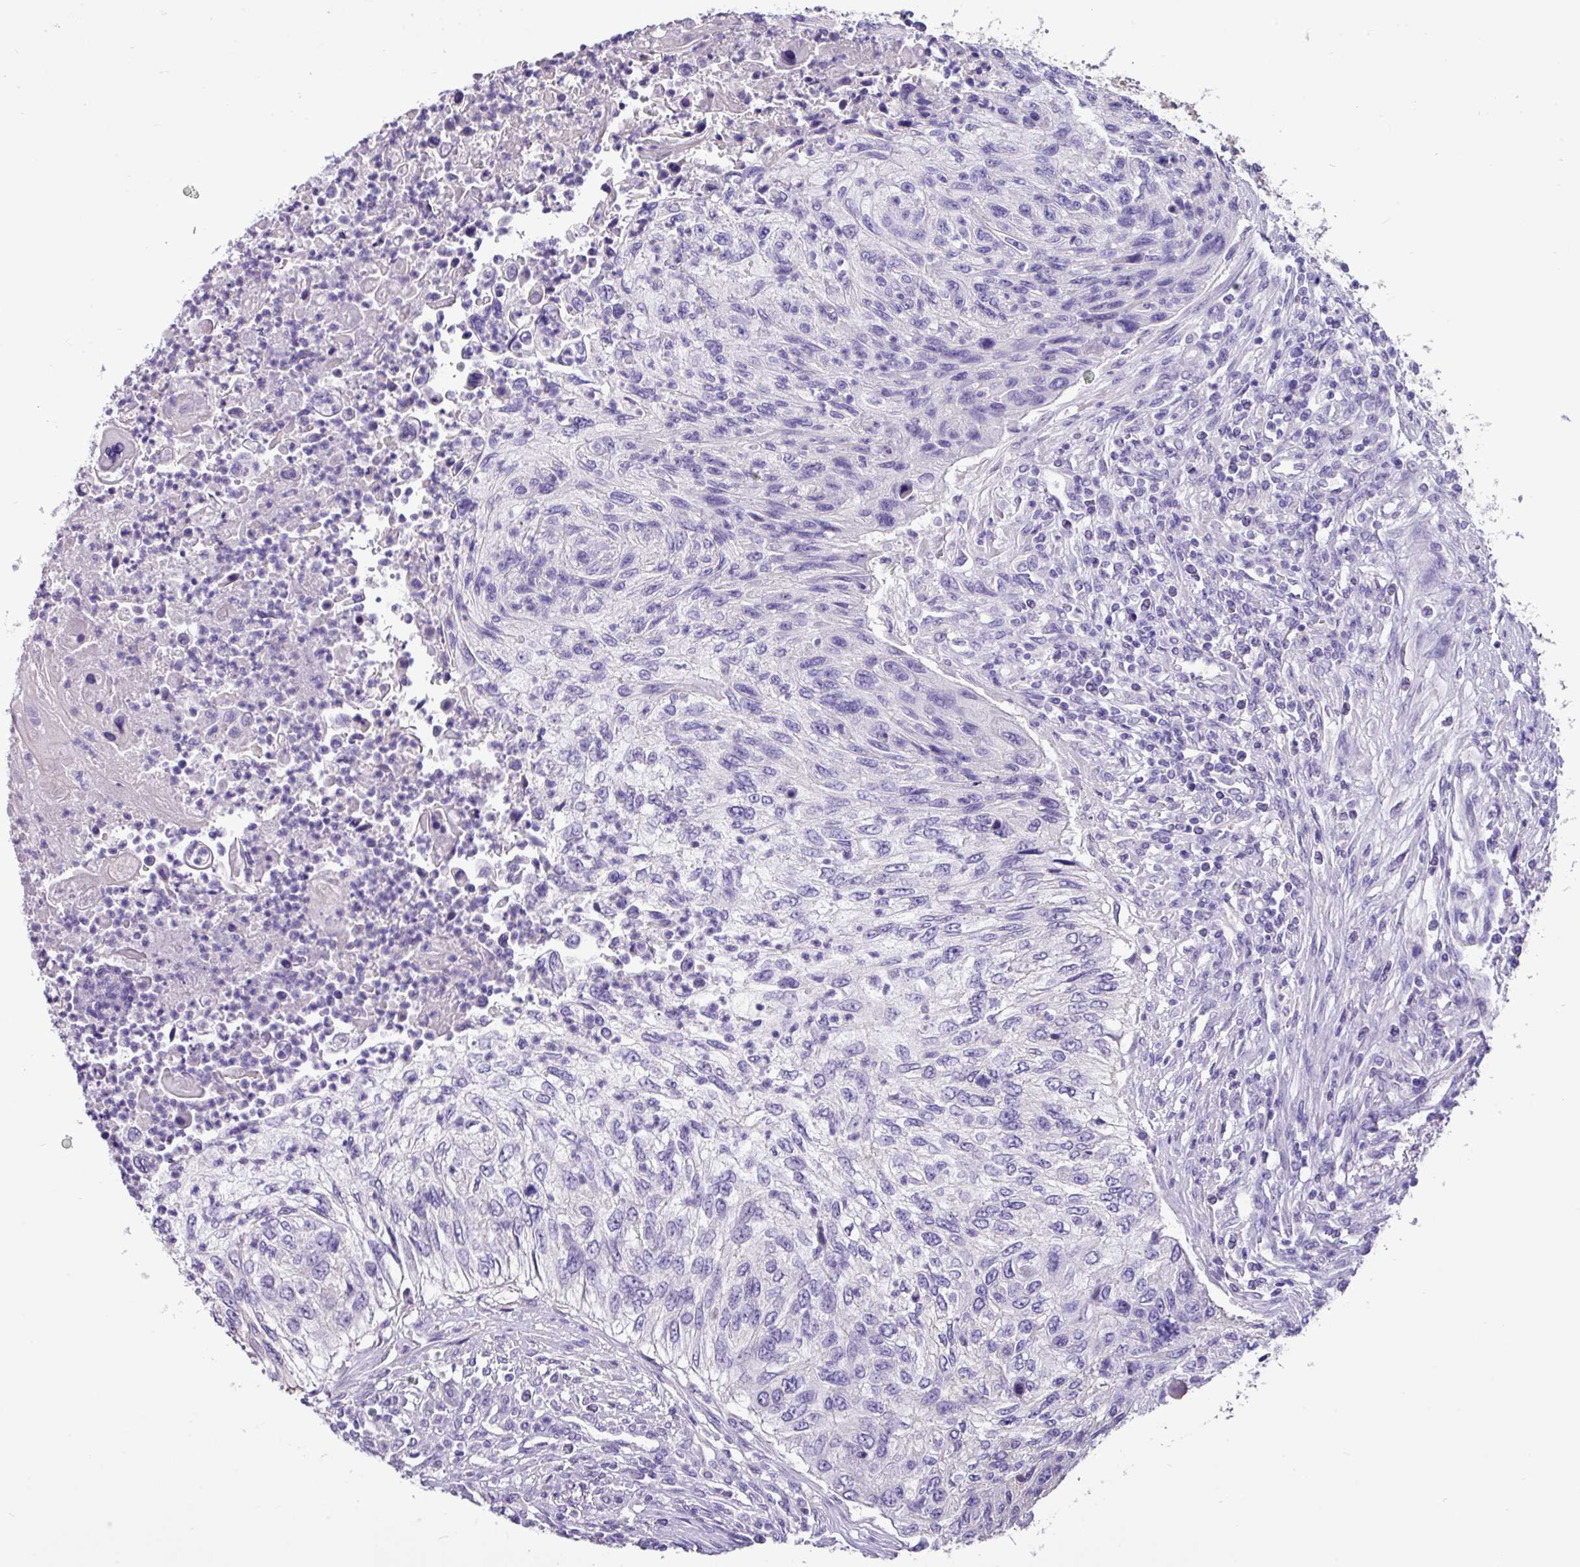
{"staining": {"intensity": "negative", "quantity": "none", "location": "none"}, "tissue": "pancreatic cancer", "cell_type": "Tumor cells", "image_type": "cancer", "snomed": [{"axis": "morphology", "description": "Adenocarcinoma, NOS"}, {"axis": "topography", "description": "Pancreas"}], "caption": "Image shows no protein expression in tumor cells of pancreatic cancer tissue.", "gene": "EPCAM", "patient": {"sex": "male", "age": 63}}